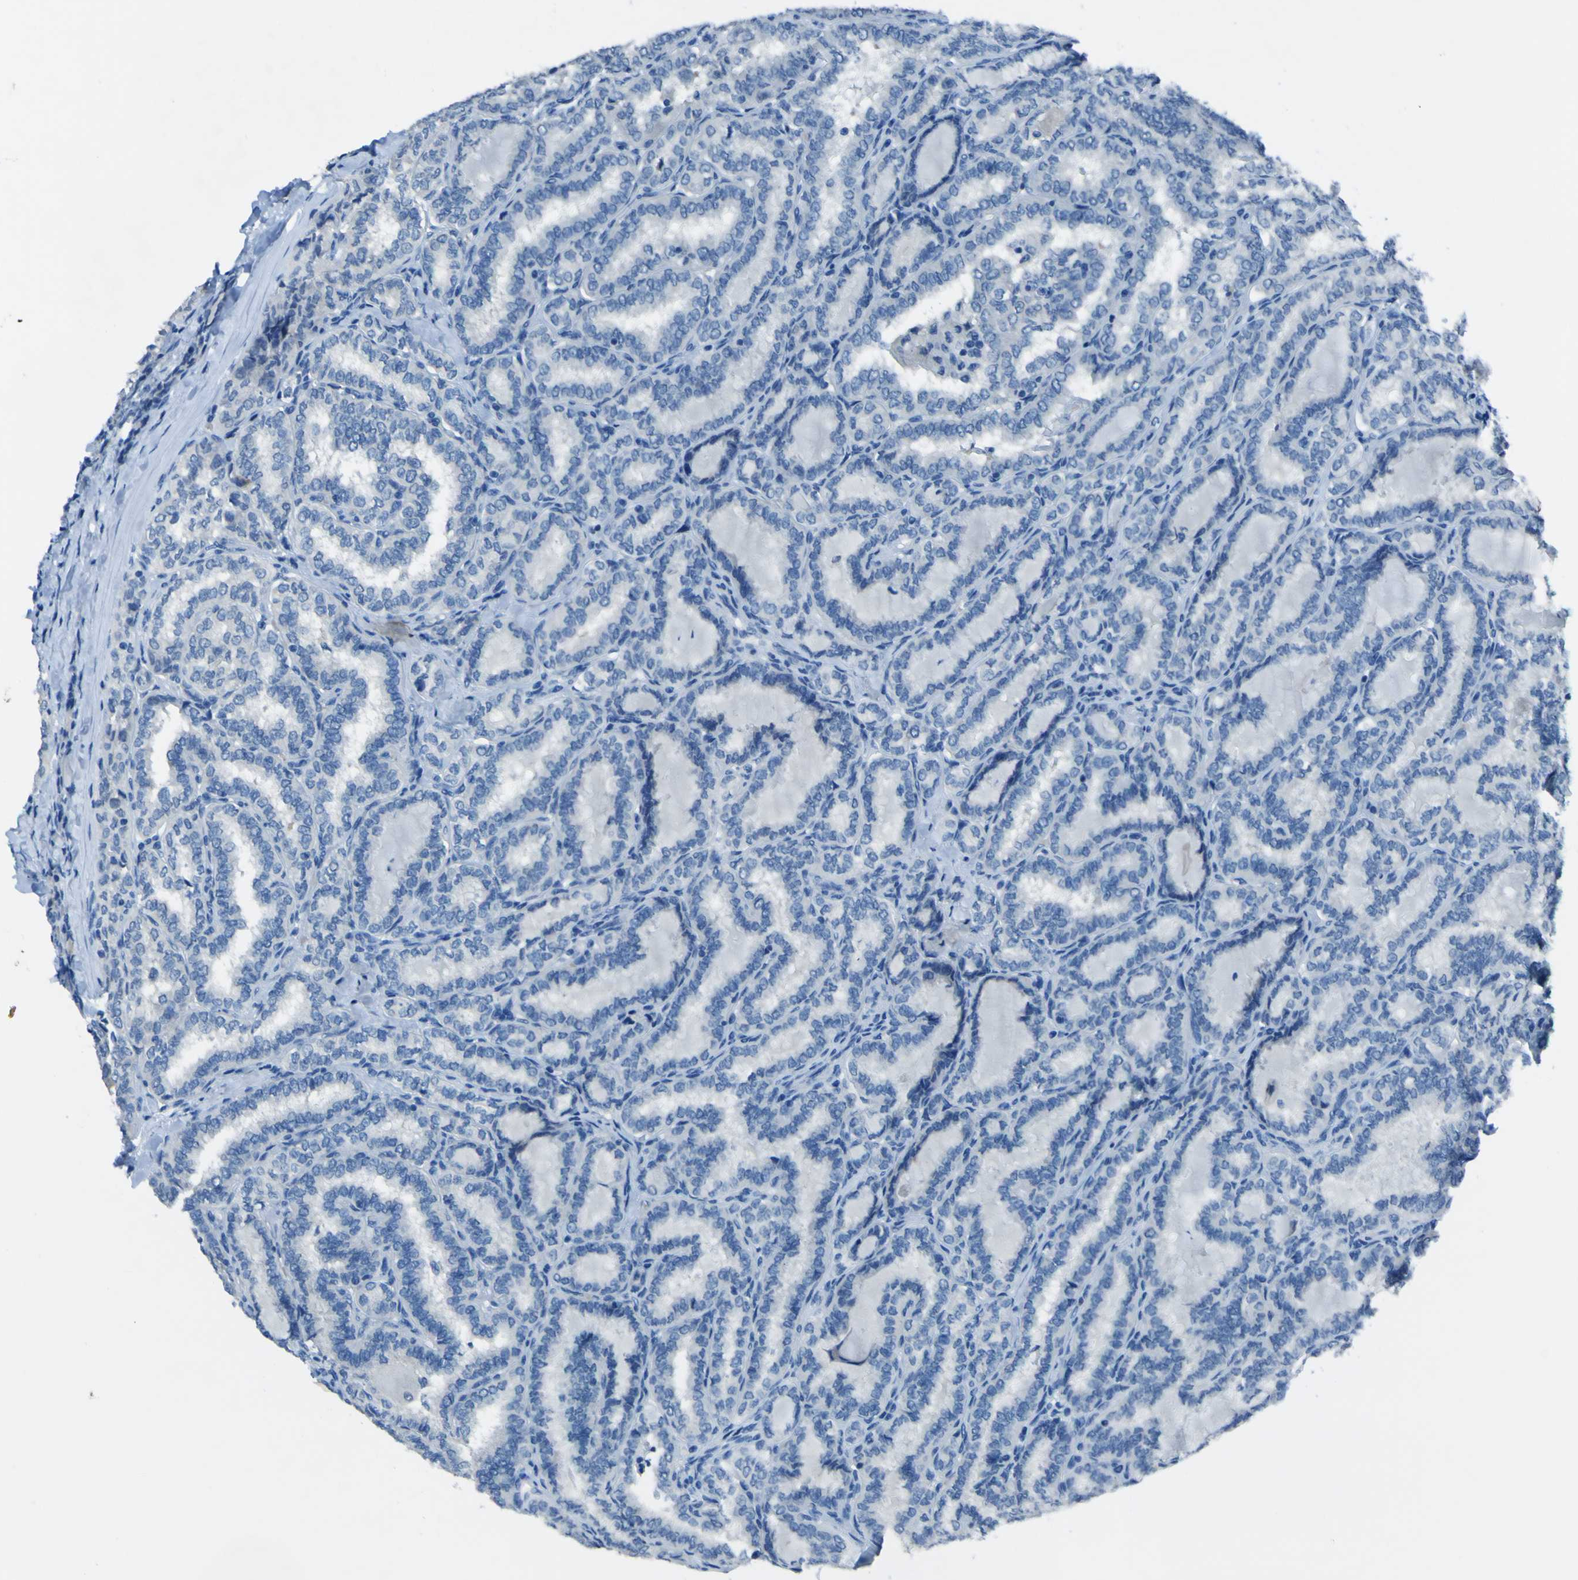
{"staining": {"intensity": "negative", "quantity": "none", "location": "none"}, "tissue": "thyroid cancer", "cell_type": "Tumor cells", "image_type": "cancer", "snomed": [{"axis": "morphology", "description": "Normal tissue, NOS"}, {"axis": "morphology", "description": "Papillary adenocarcinoma, NOS"}, {"axis": "topography", "description": "Thyroid gland"}], "caption": "There is no significant staining in tumor cells of thyroid papillary adenocarcinoma. The staining is performed using DAB brown chromogen with nuclei counter-stained in using hematoxylin.", "gene": "PHKG1", "patient": {"sex": "female", "age": 30}}